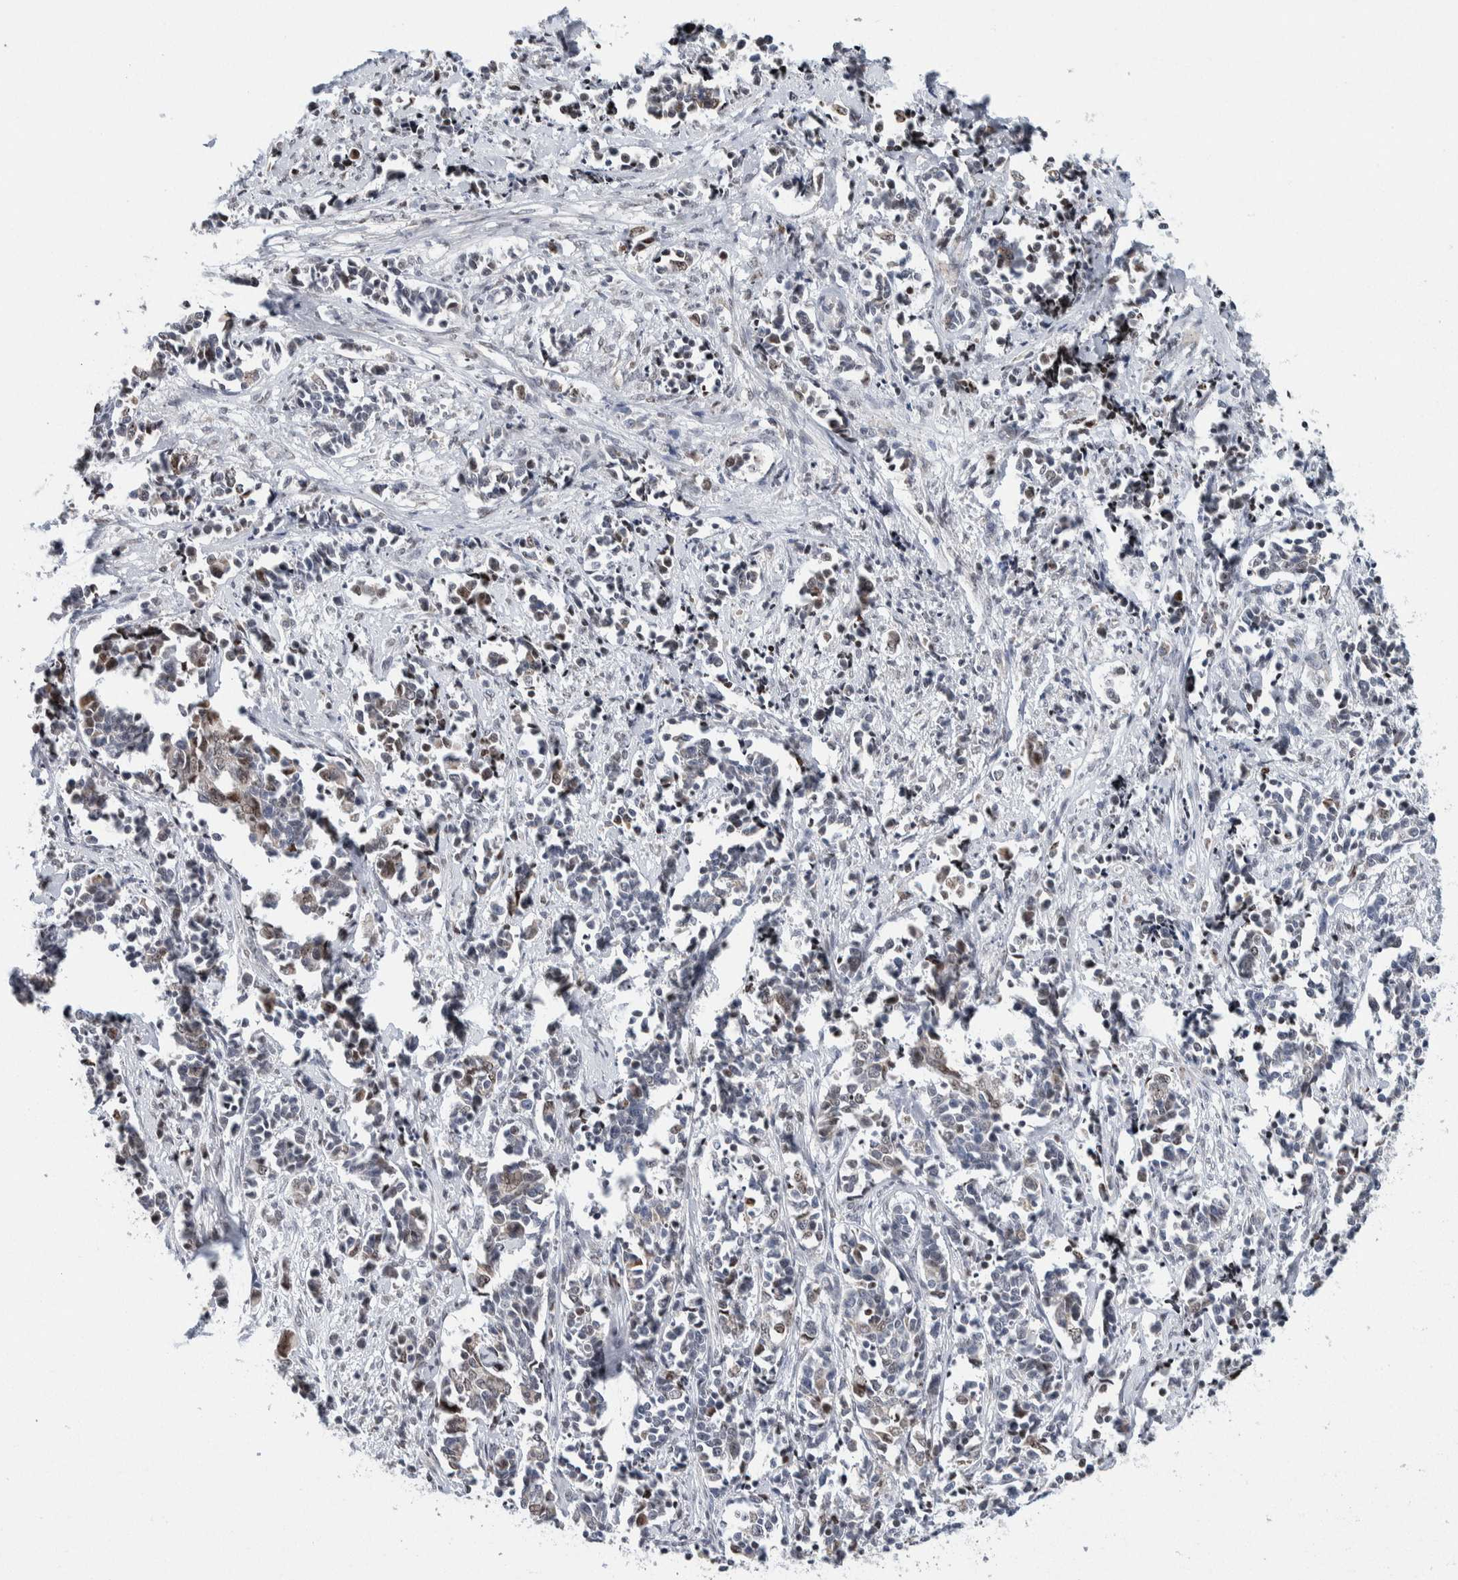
{"staining": {"intensity": "weak", "quantity": "<25%", "location": "cytoplasmic/membranous,nuclear"}, "tissue": "cervical cancer", "cell_type": "Tumor cells", "image_type": "cancer", "snomed": [{"axis": "morphology", "description": "Normal tissue, NOS"}, {"axis": "morphology", "description": "Squamous cell carcinoma, NOS"}, {"axis": "topography", "description": "Cervix"}], "caption": "Immunohistochemistry (IHC) photomicrograph of human cervical cancer stained for a protein (brown), which reveals no expression in tumor cells.", "gene": "NEUROD1", "patient": {"sex": "female", "age": 35}}